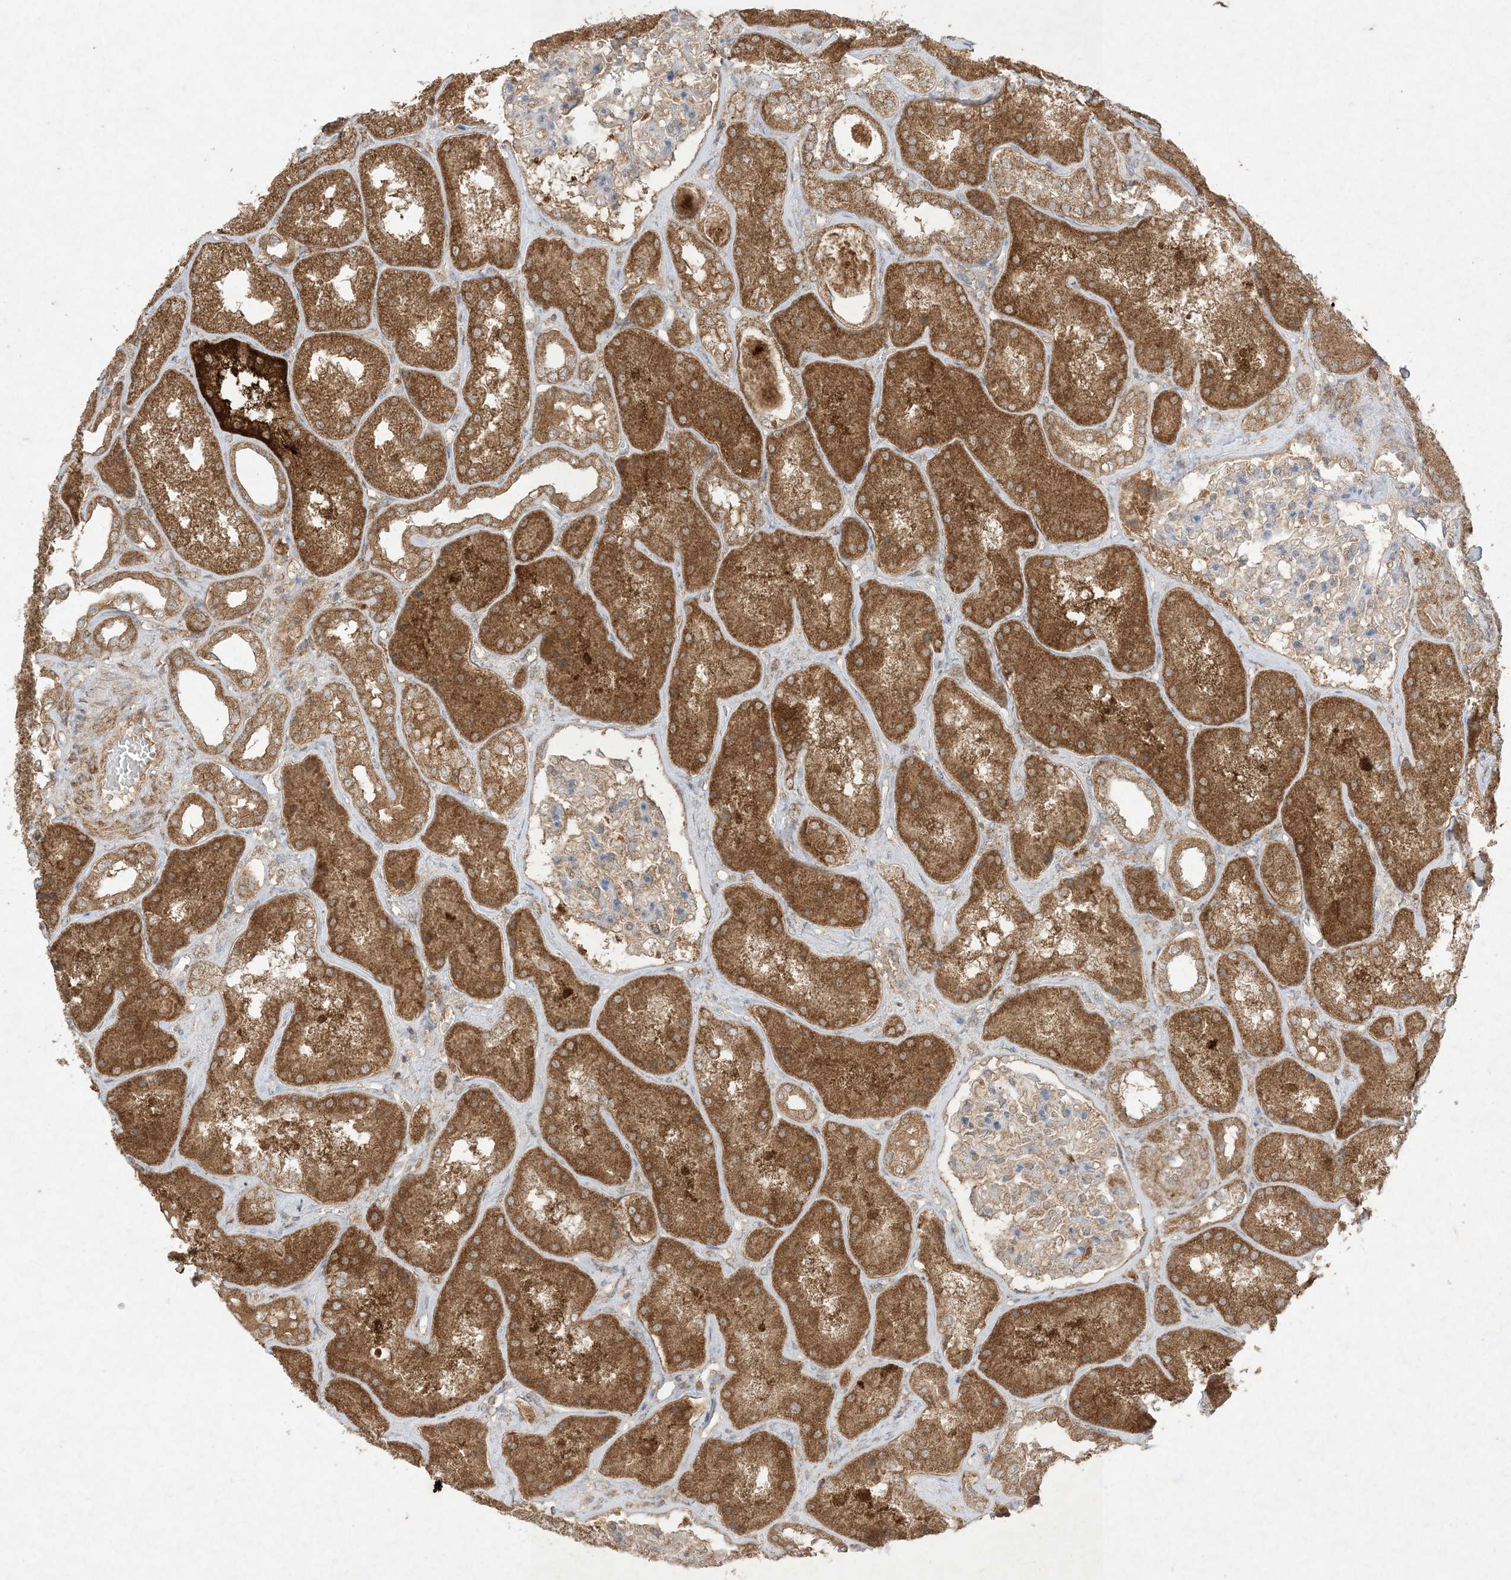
{"staining": {"intensity": "moderate", "quantity": ">75%", "location": "cytoplasmic/membranous"}, "tissue": "kidney", "cell_type": "Cells in glomeruli", "image_type": "normal", "snomed": [{"axis": "morphology", "description": "Normal tissue, NOS"}, {"axis": "topography", "description": "Kidney"}], "caption": "Human kidney stained with a brown dye shows moderate cytoplasmic/membranous positive expression in about >75% of cells in glomeruli.", "gene": "UBE2C", "patient": {"sex": "female", "age": 56}}